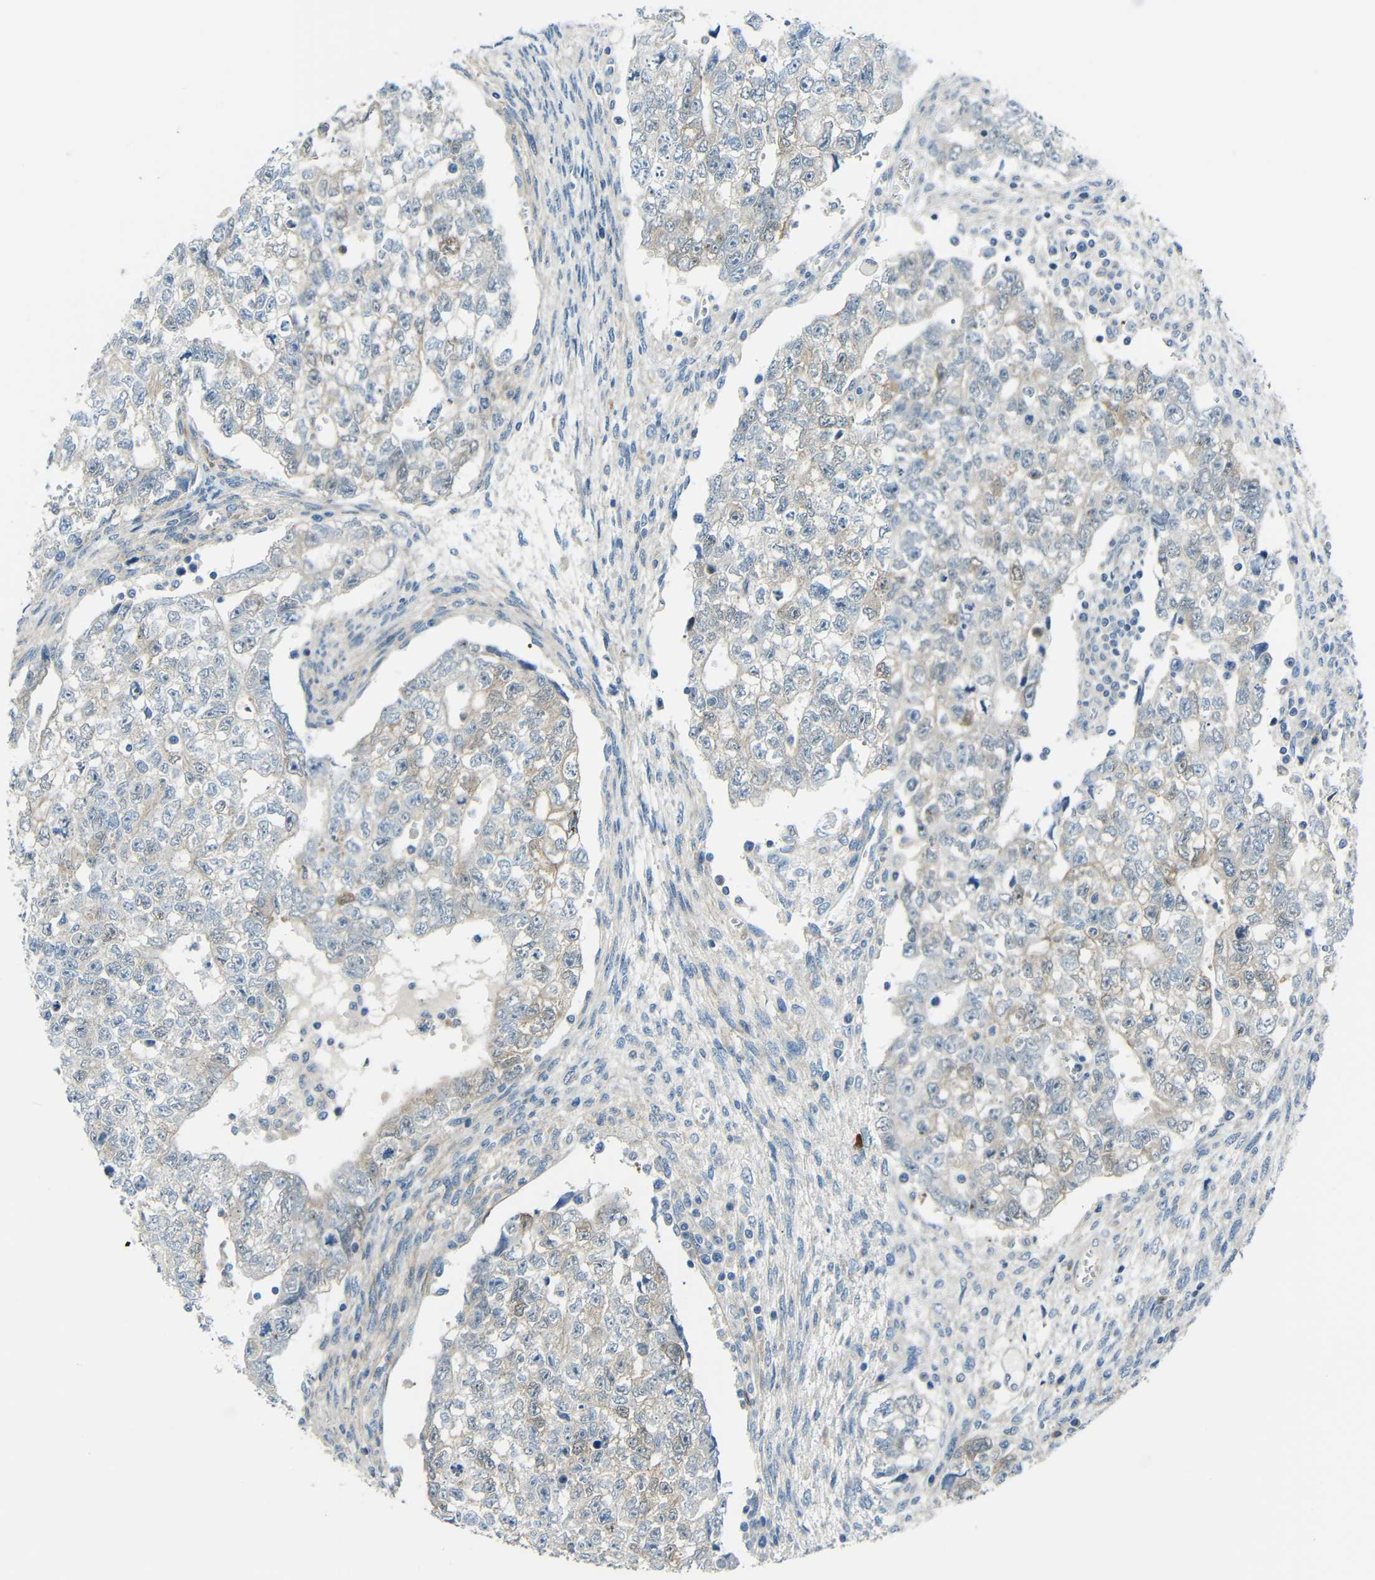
{"staining": {"intensity": "weak", "quantity": "<25%", "location": "cytoplasmic/membranous"}, "tissue": "testis cancer", "cell_type": "Tumor cells", "image_type": "cancer", "snomed": [{"axis": "morphology", "description": "Seminoma, NOS"}, {"axis": "morphology", "description": "Carcinoma, Embryonal, NOS"}, {"axis": "topography", "description": "Testis"}], "caption": "The micrograph displays no staining of tumor cells in testis cancer.", "gene": "DCLK1", "patient": {"sex": "male", "age": 38}}